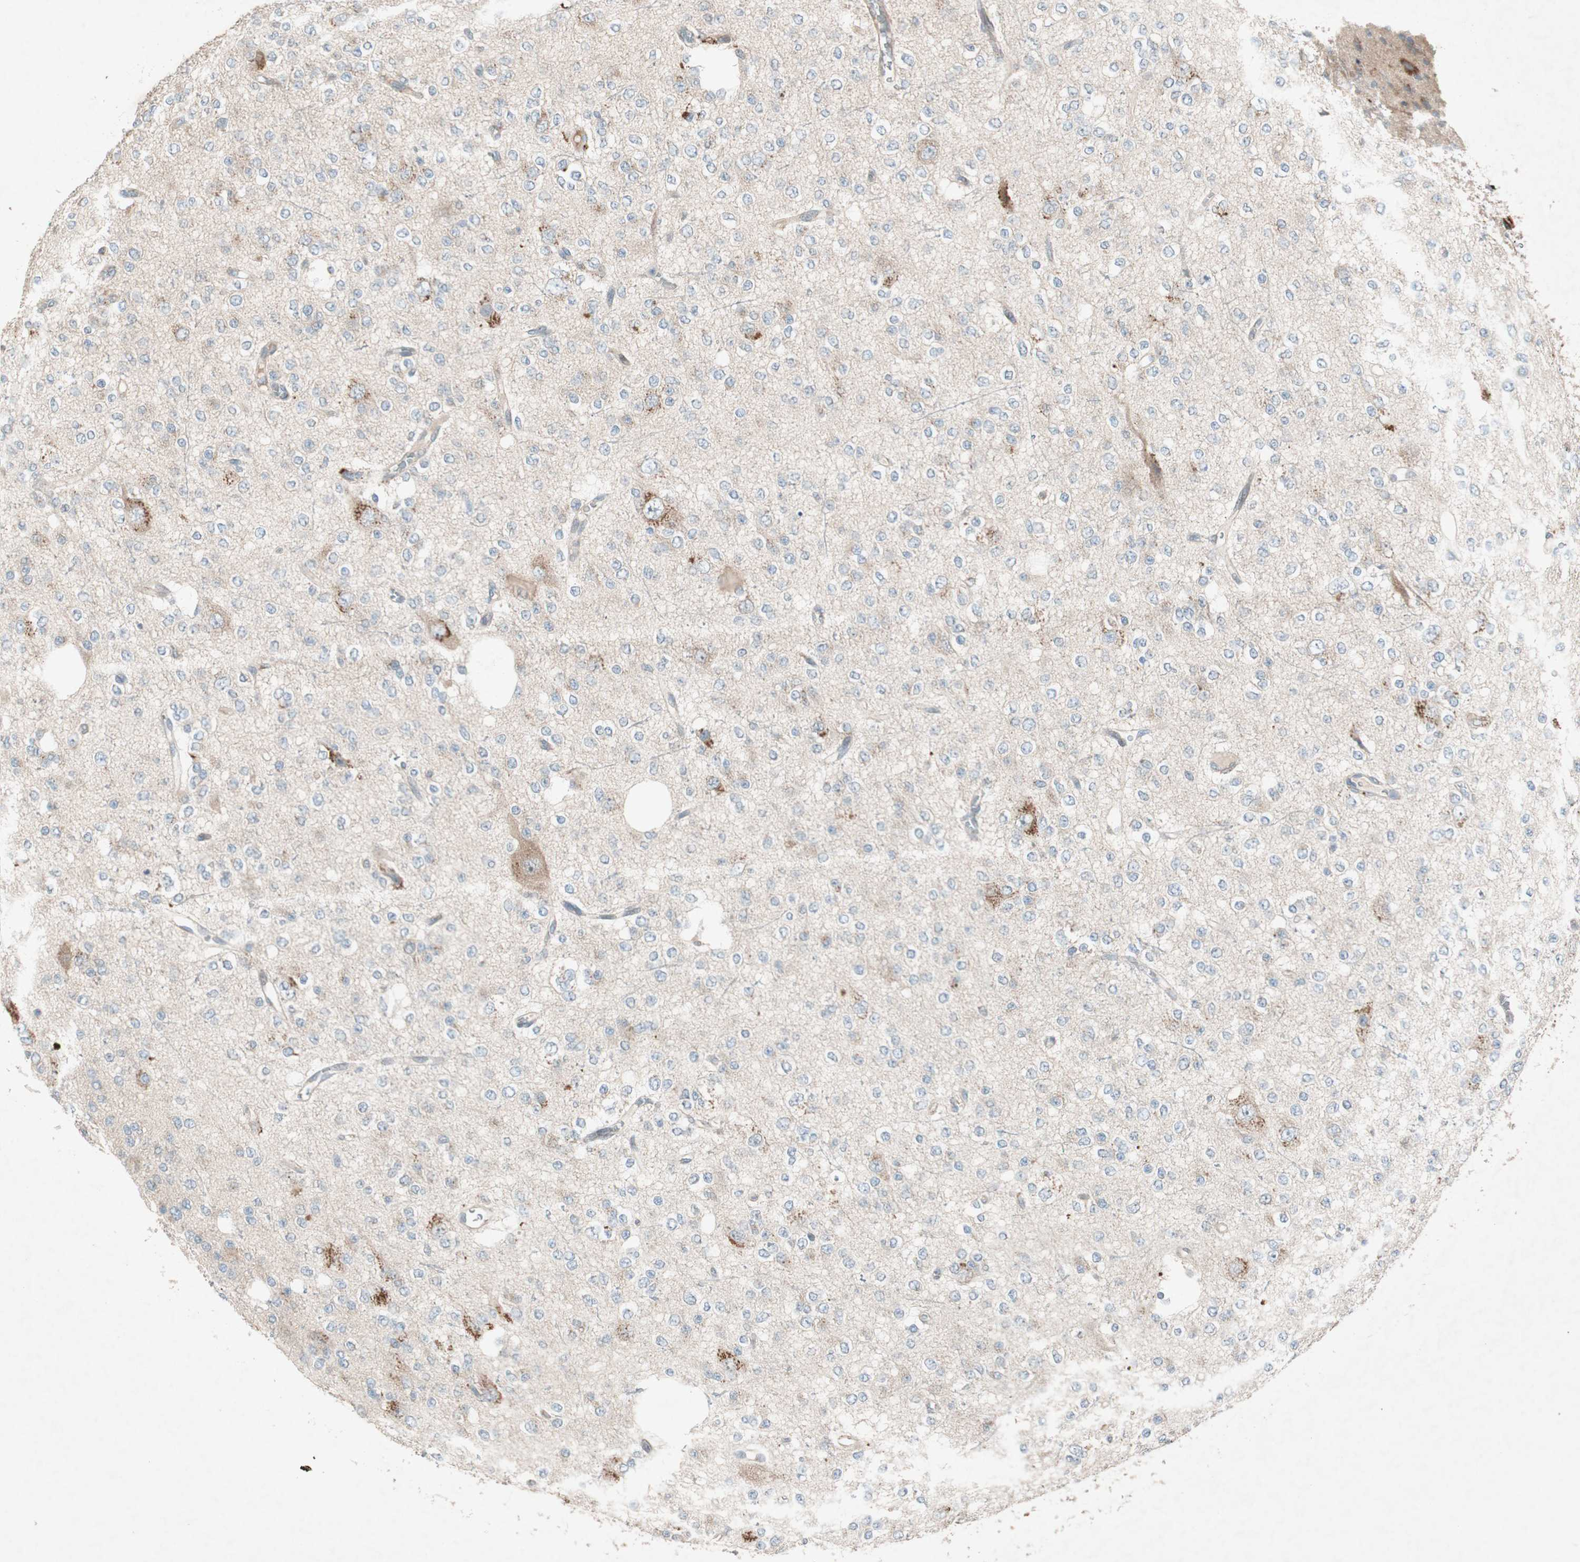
{"staining": {"intensity": "negative", "quantity": "none", "location": "none"}, "tissue": "glioma", "cell_type": "Tumor cells", "image_type": "cancer", "snomed": [{"axis": "morphology", "description": "Glioma, malignant, Low grade"}, {"axis": "topography", "description": "Brain"}], "caption": "The micrograph demonstrates no significant positivity in tumor cells of malignant glioma (low-grade). (DAB IHC with hematoxylin counter stain).", "gene": "APOO", "patient": {"sex": "male", "age": 38}}